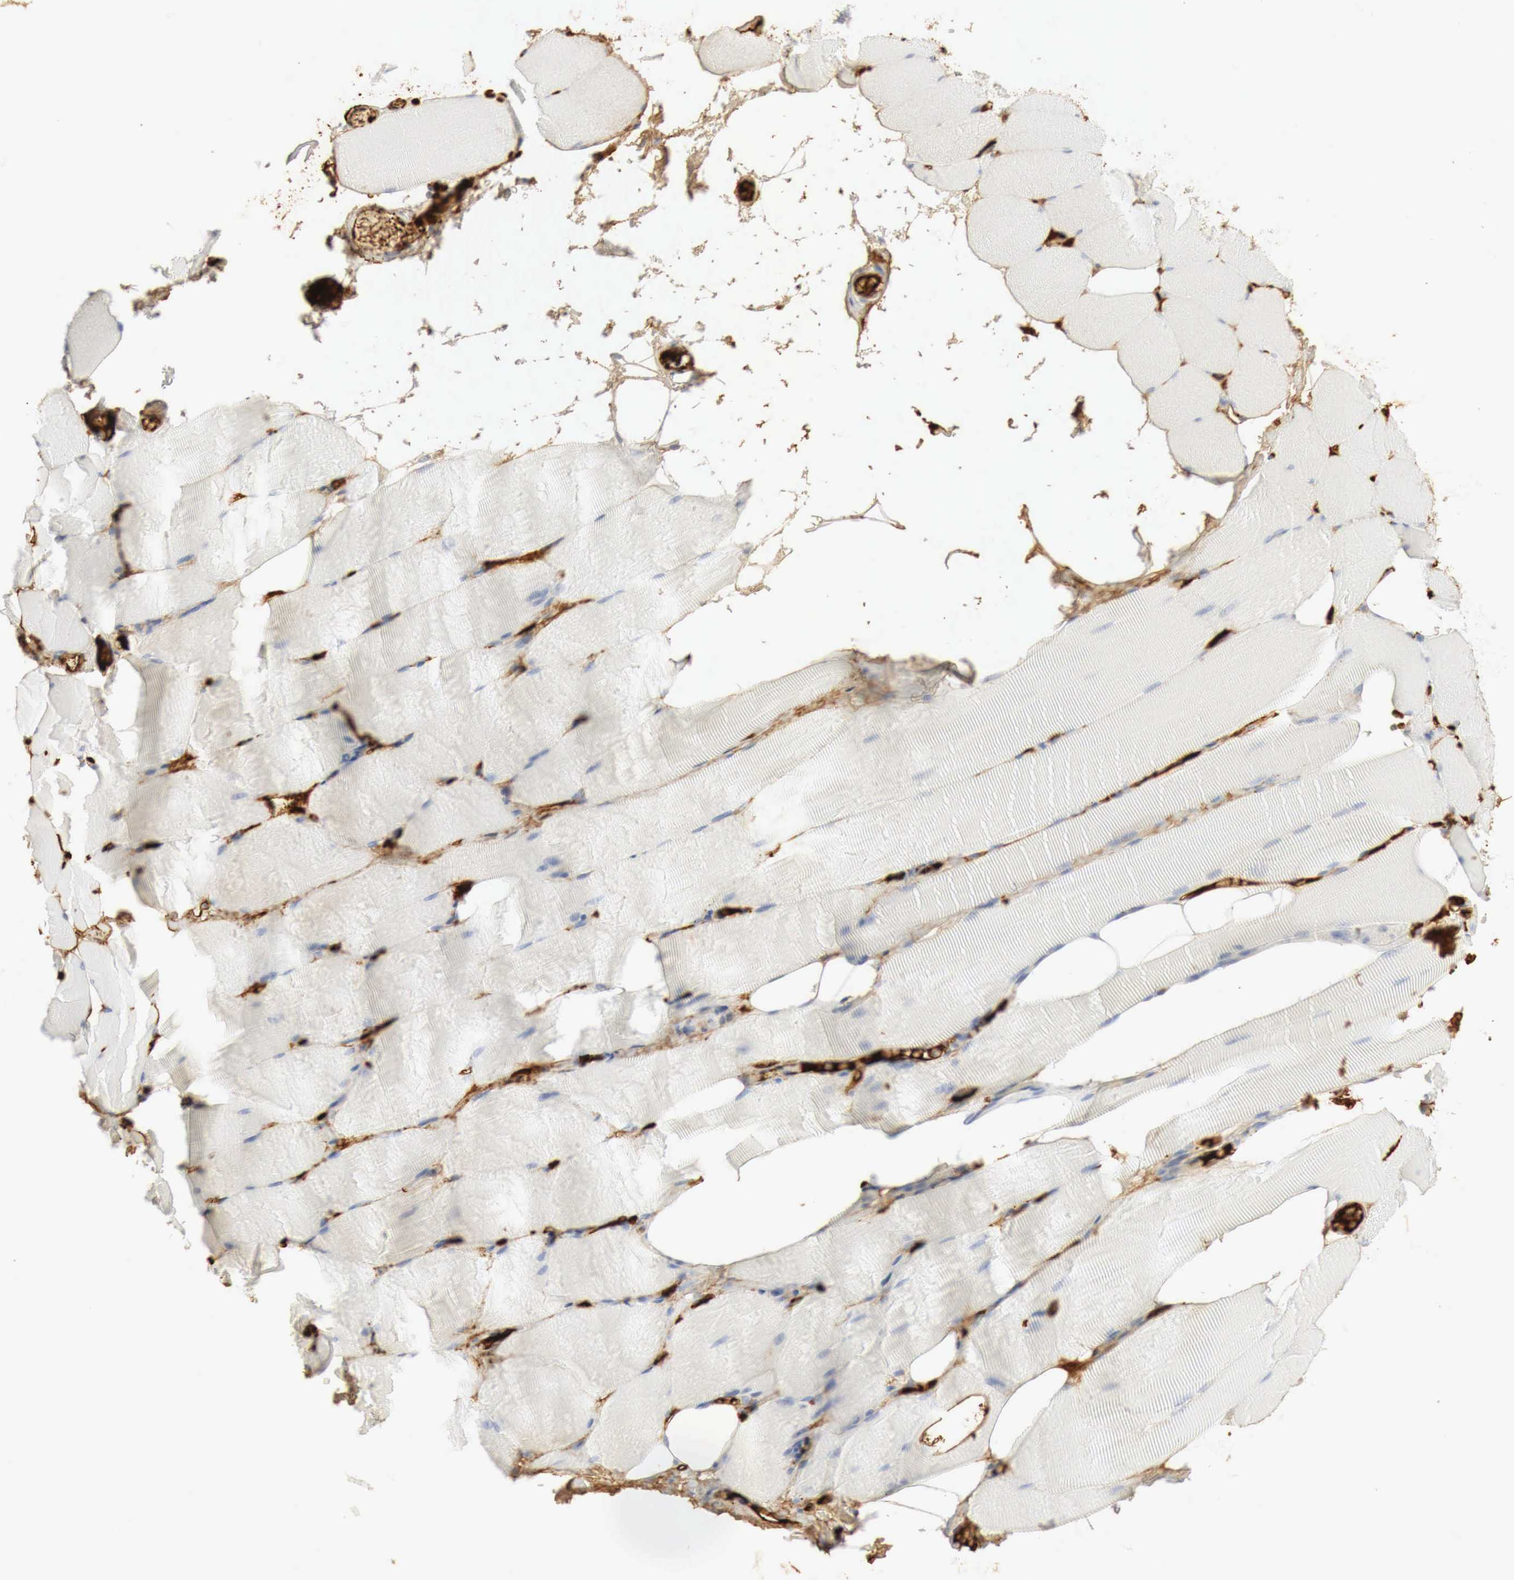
{"staining": {"intensity": "negative", "quantity": "none", "location": "none"}, "tissue": "skeletal muscle", "cell_type": "Myocytes", "image_type": "normal", "snomed": [{"axis": "morphology", "description": "Normal tissue, NOS"}, {"axis": "topography", "description": "Skeletal muscle"}, {"axis": "topography", "description": "Parathyroid gland"}], "caption": "DAB immunohistochemical staining of benign skeletal muscle displays no significant positivity in myocytes.", "gene": "IGLC3", "patient": {"sex": "female", "age": 37}}